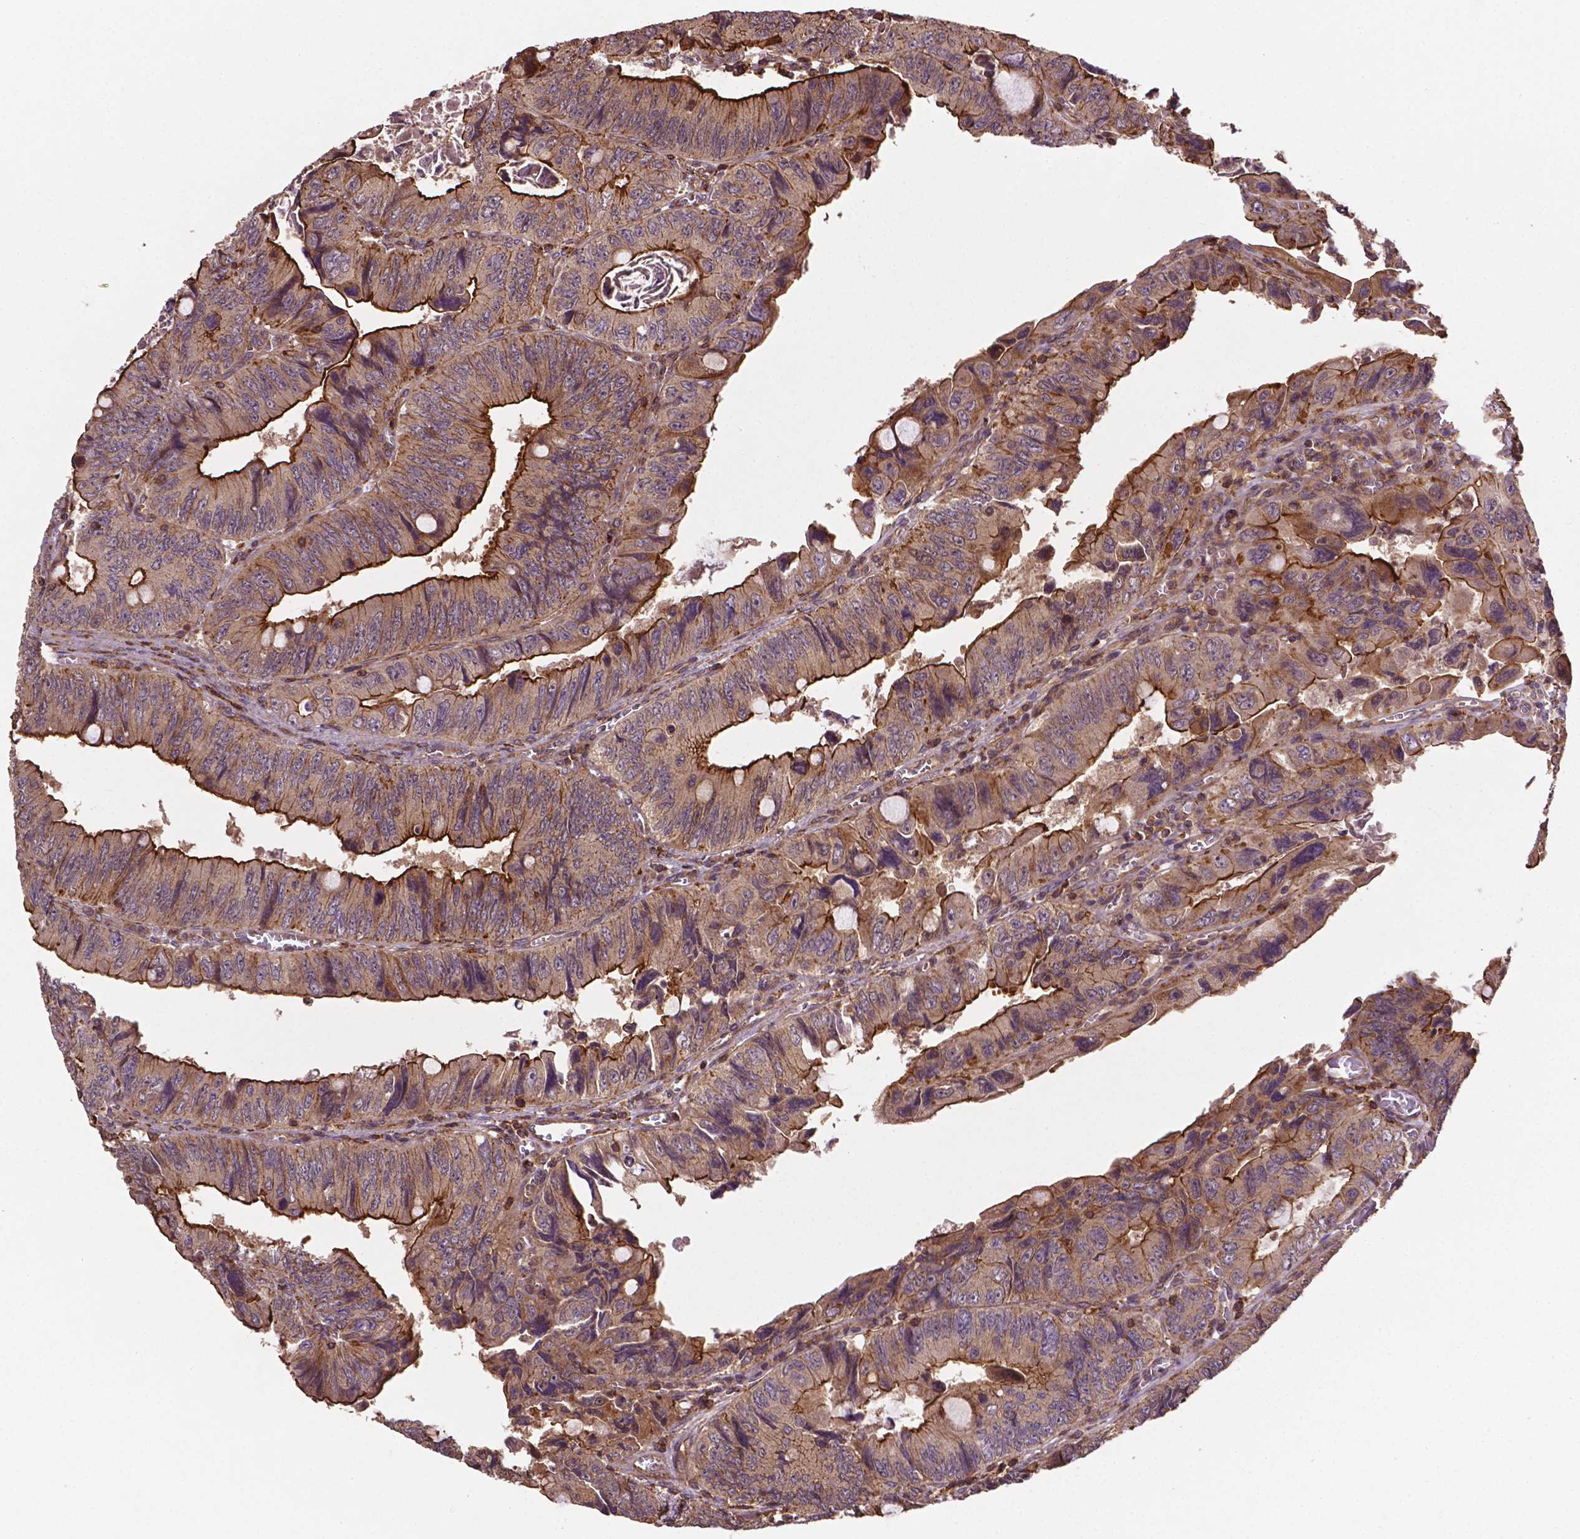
{"staining": {"intensity": "moderate", "quantity": ">75%", "location": "cytoplasmic/membranous"}, "tissue": "colorectal cancer", "cell_type": "Tumor cells", "image_type": "cancer", "snomed": [{"axis": "morphology", "description": "Adenocarcinoma, NOS"}, {"axis": "topography", "description": "Colon"}], "caption": "The photomicrograph reveals a brown stain indicating the presence of a protein in the cytoplasmic/membranous of tumor cells in adenocarcinoma (colorectal).", "gene": "ZMYND19", "patient": {"sex": "female", "age": 84}}